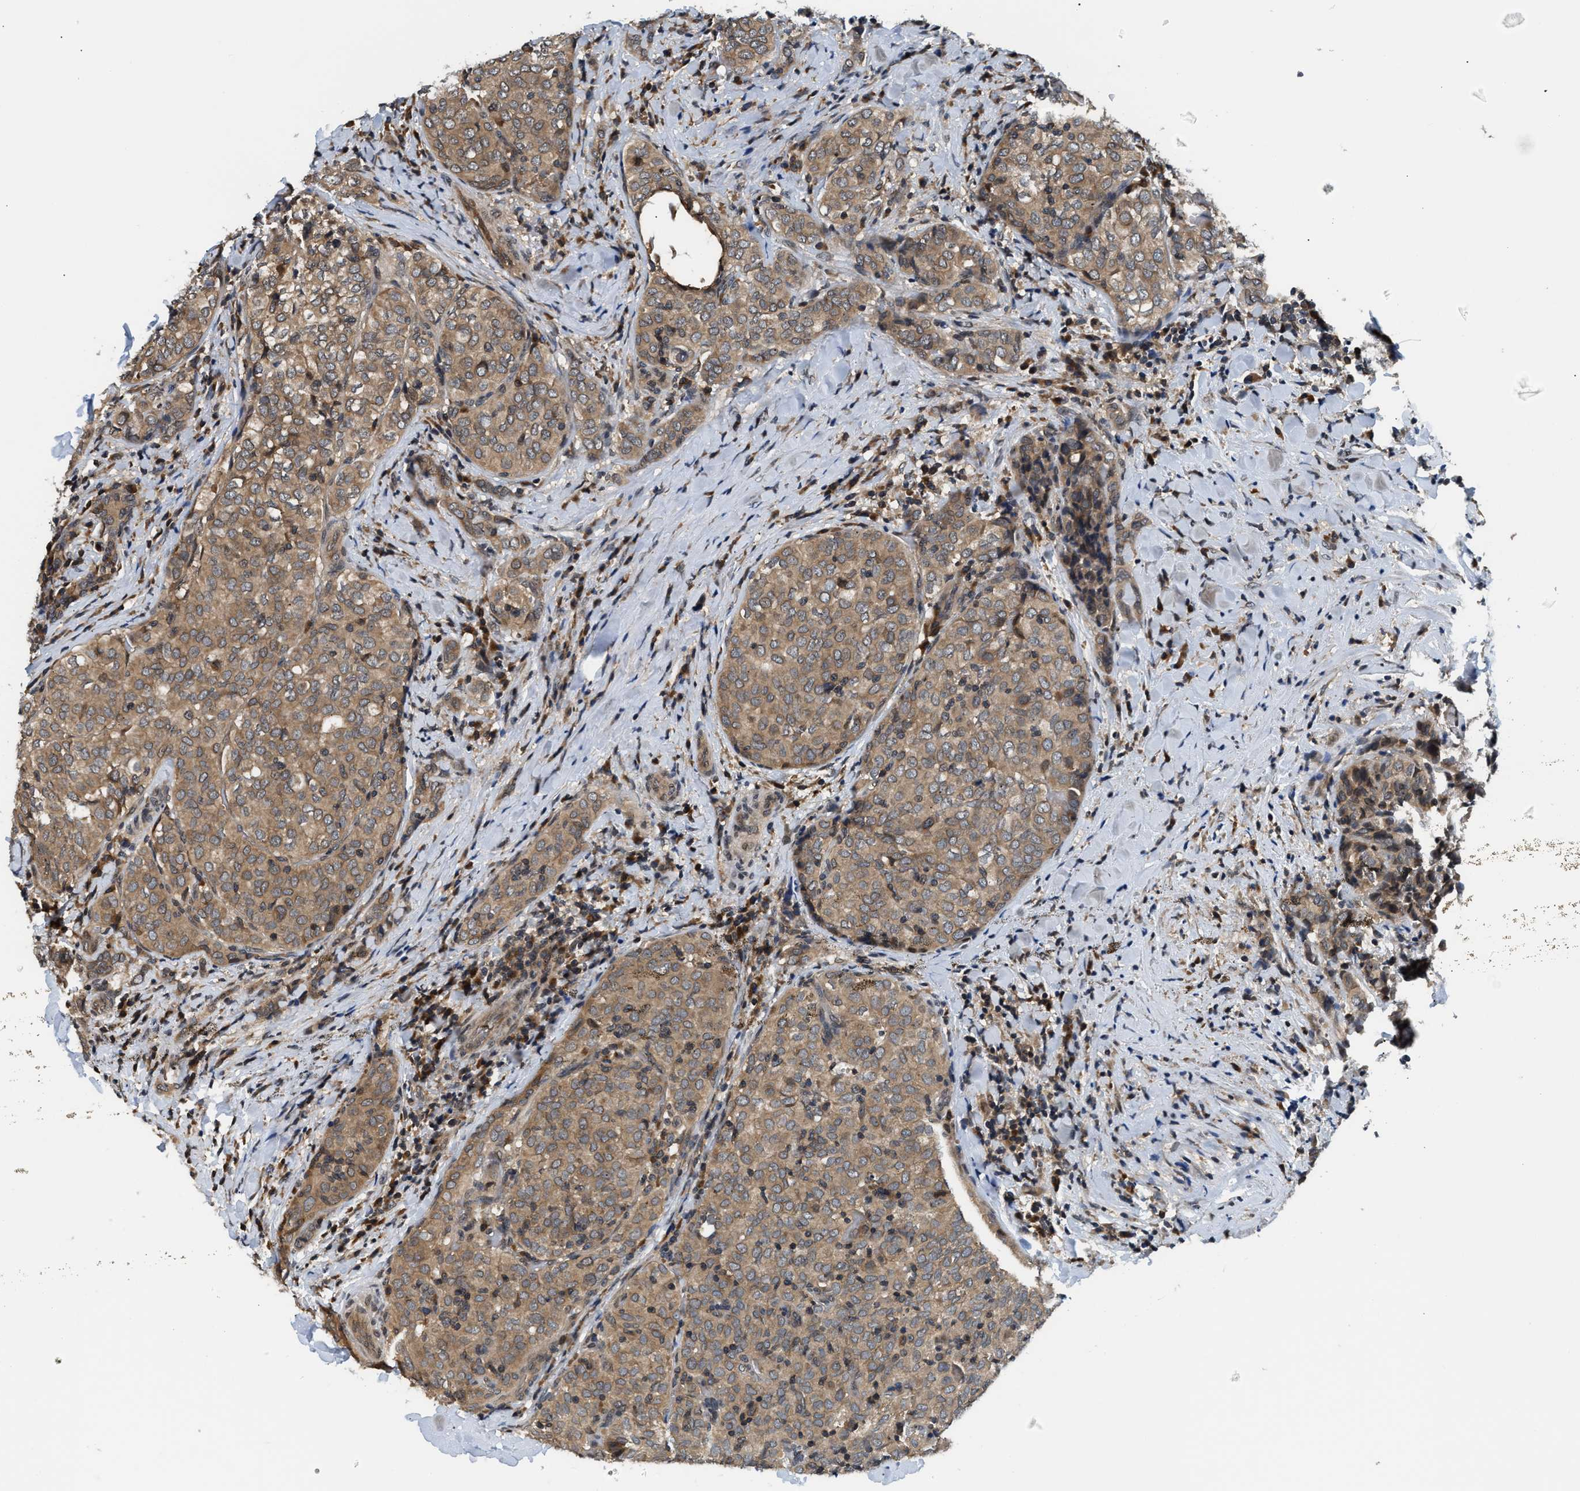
{"staining": {"intensity": "moderate", "quantity": ">75%", "location": "cytoplasmic/membranous"}, "tissue": "thyroid cancer", "cell_type": "Tumor cells", "image_type": "cancer", "snomed": [{"axis": "morphology", "description": "Normal tissue, NOS"}, {"axis": "morphology", "description": "Papillary adenocarcinoma, NOS"}, {"axis": "topography", "description": "Thyroid gland"}], "caption": "Protein expression analysis of human papillary adenocarcinoma (thyroid) reveals moderate cytoplasmic/membranous expression in about >75% of tumor cells.", "gene": "RAB29", "patient": {"sex": "female", "age": 30}}